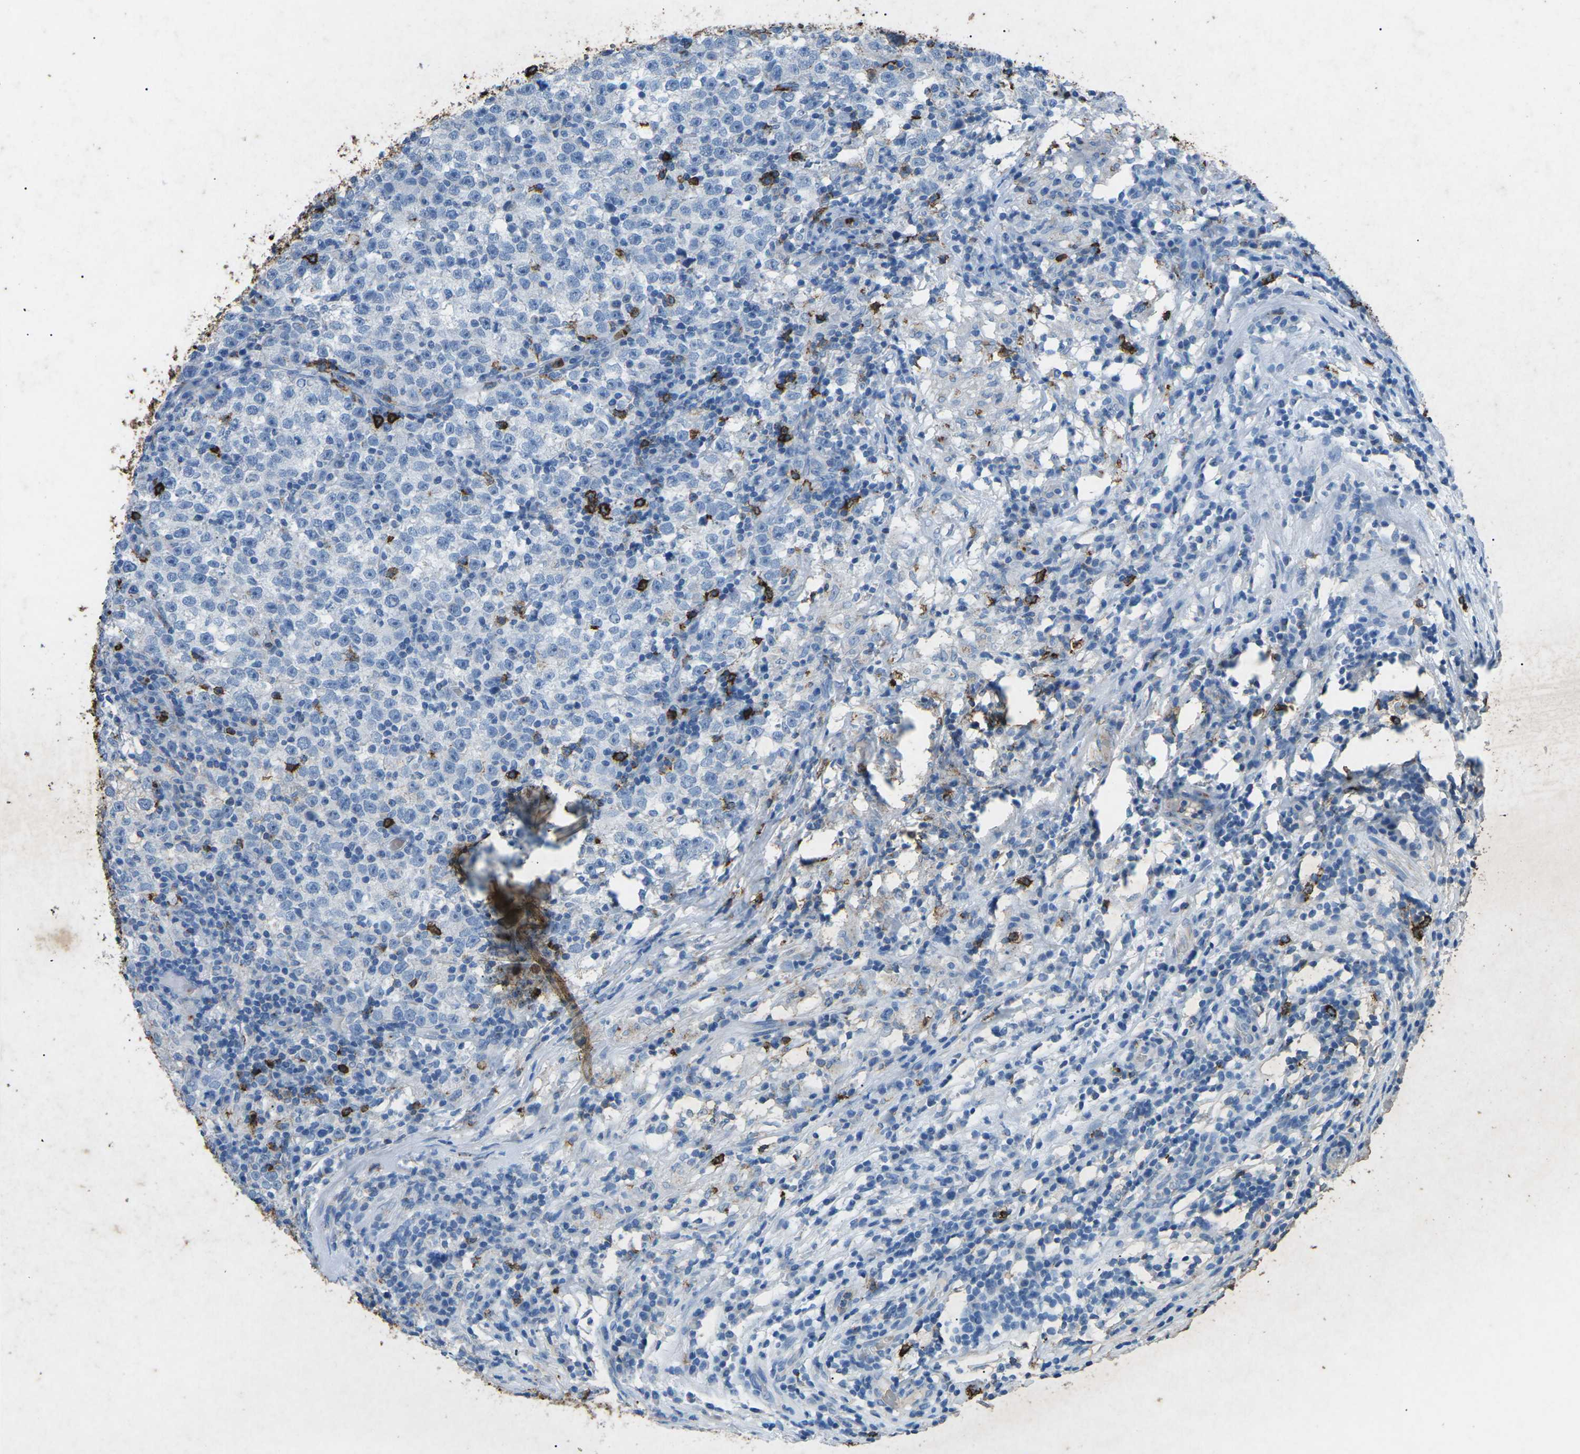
{"staining": {"intensity": "negative", "quantity": "none", "location": "none"}, "tissue": "testis cancer", "cell_type": "Tumor cells", "image_type": "cancer", "snomed": [{"axis": "morphology", "description": "Seminoma, NOS"}, {"axis": "topography", "description": "Testis"}], "caption": "Immunohistochemistry (IHC) histopathology image of human testis cancer stained for a protein (brown), which shows no staining in tumor cells.", "gene": "CTAGE1", "patient": {"sex": "male", "age": 43}}